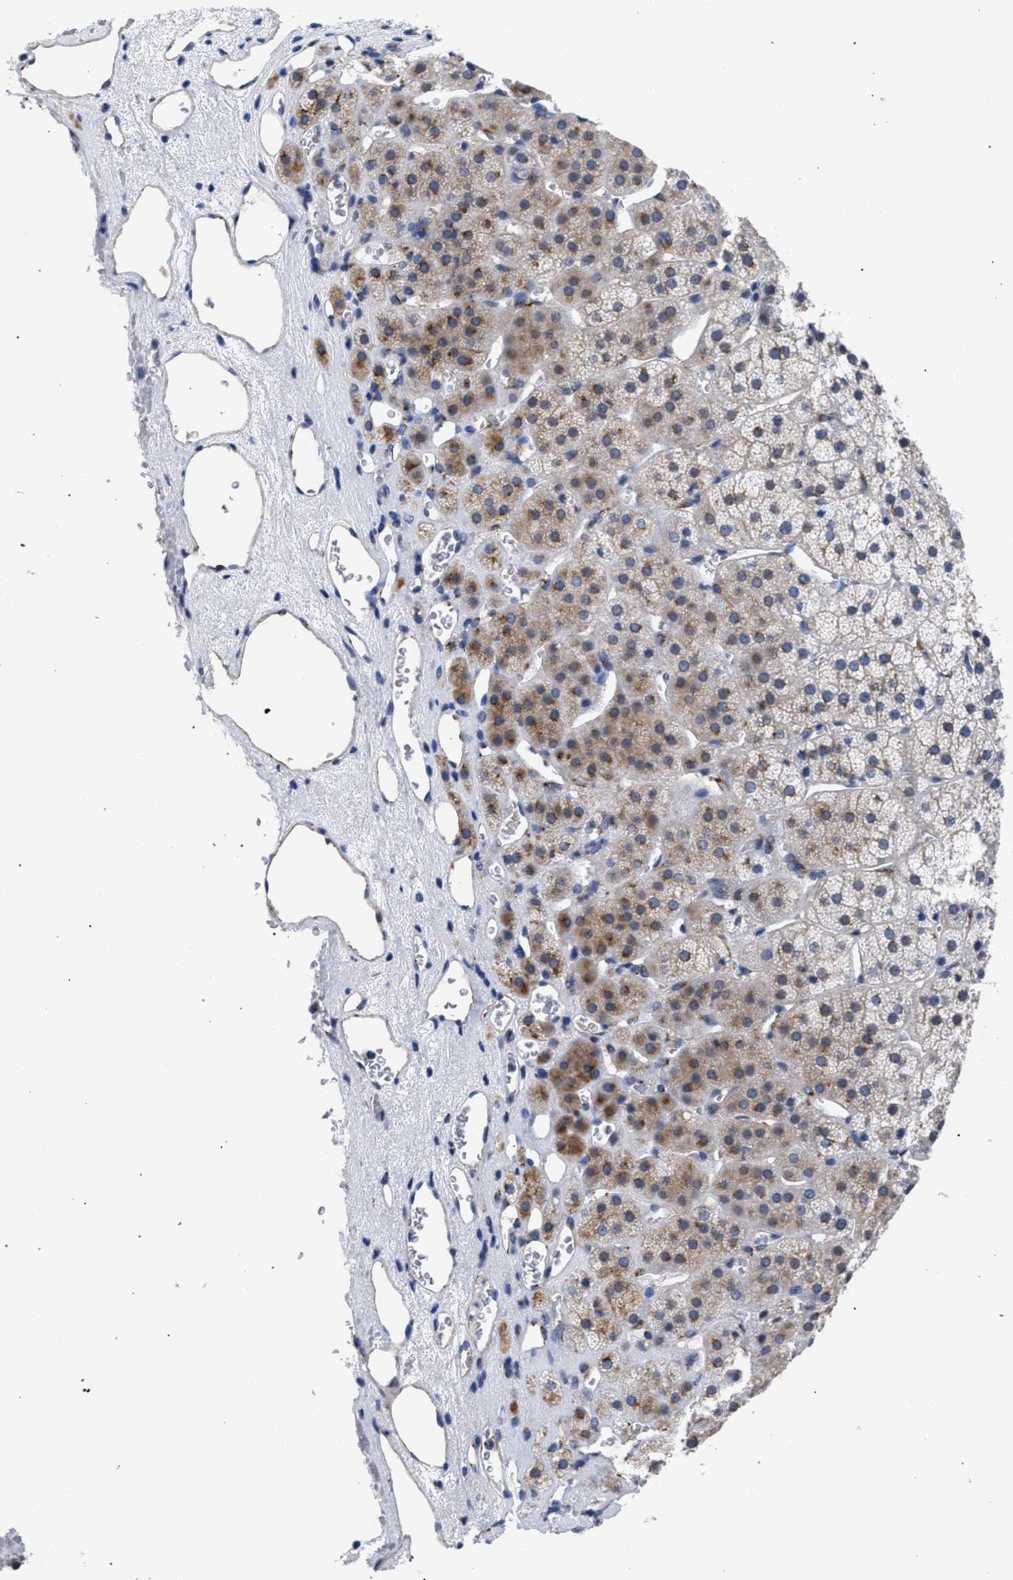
{"staining": {"intensity": "moderate", "quantity": ">75%", "location": "cytoplasmic/membranous"}, "tissue": "adrenal gland", "cell_type": "Glandular cells", "image_type": "normal", "snomed": [{"axis": "morphology", "description": "Normal tissue, NOS"}, {"axis": "topography", "description": "Adrenal gland"}], "caption": "Immunohistochemical staining of normal human adrenal gland displays medium levels of moderate cytoplasmic/membranous expression in about >75% of glandular cells. (DAB (3,3'-diaminobenzidine) IHC, brown staining for protein, blue staining for nuclei).", "gene": "GOLGA2", "patient": {"sex": "female", "age": 44}}